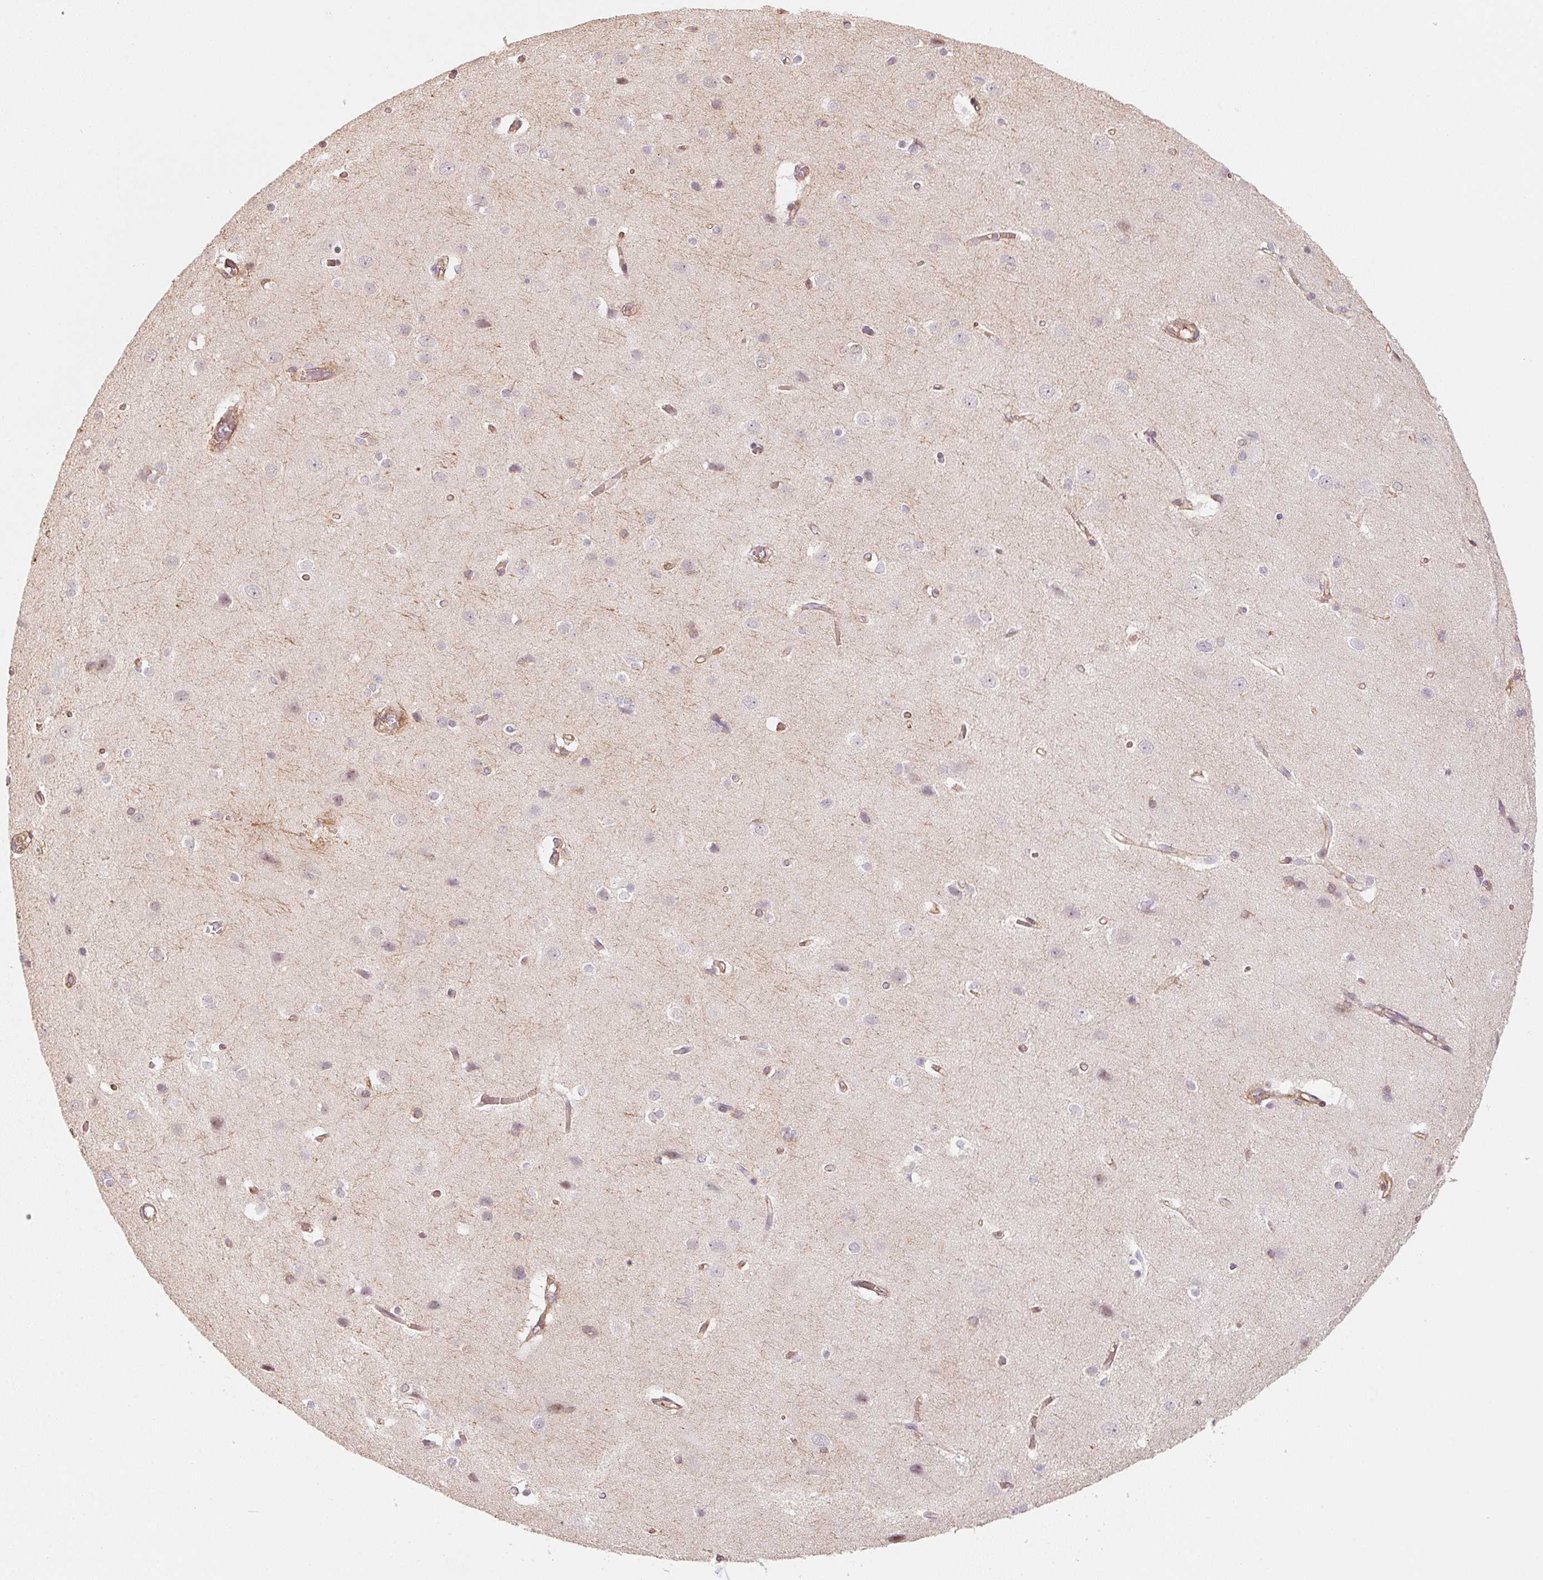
{"staining": {"intensity": "weak", "quantity": "25%-75%", "location": "cytoplasmic/membranous"}, "tissue": "cerebral cortex", "cell_type": "Endothelial cells", "image_type": "normal", "snomed": [{"axis": "morphology", "description": "Normal tissue, NOS"}, {"axis": "topography", "description": "Cerebral cortex"}], "caption": "Endothelial cells display low levels of weak cytoplasmic/membranous positivity in approximately 25%-75% of cells in unremarkable cerebral cortex.", "gene": "FOXR2", "patient": {"sex": "male", "age": 37}}